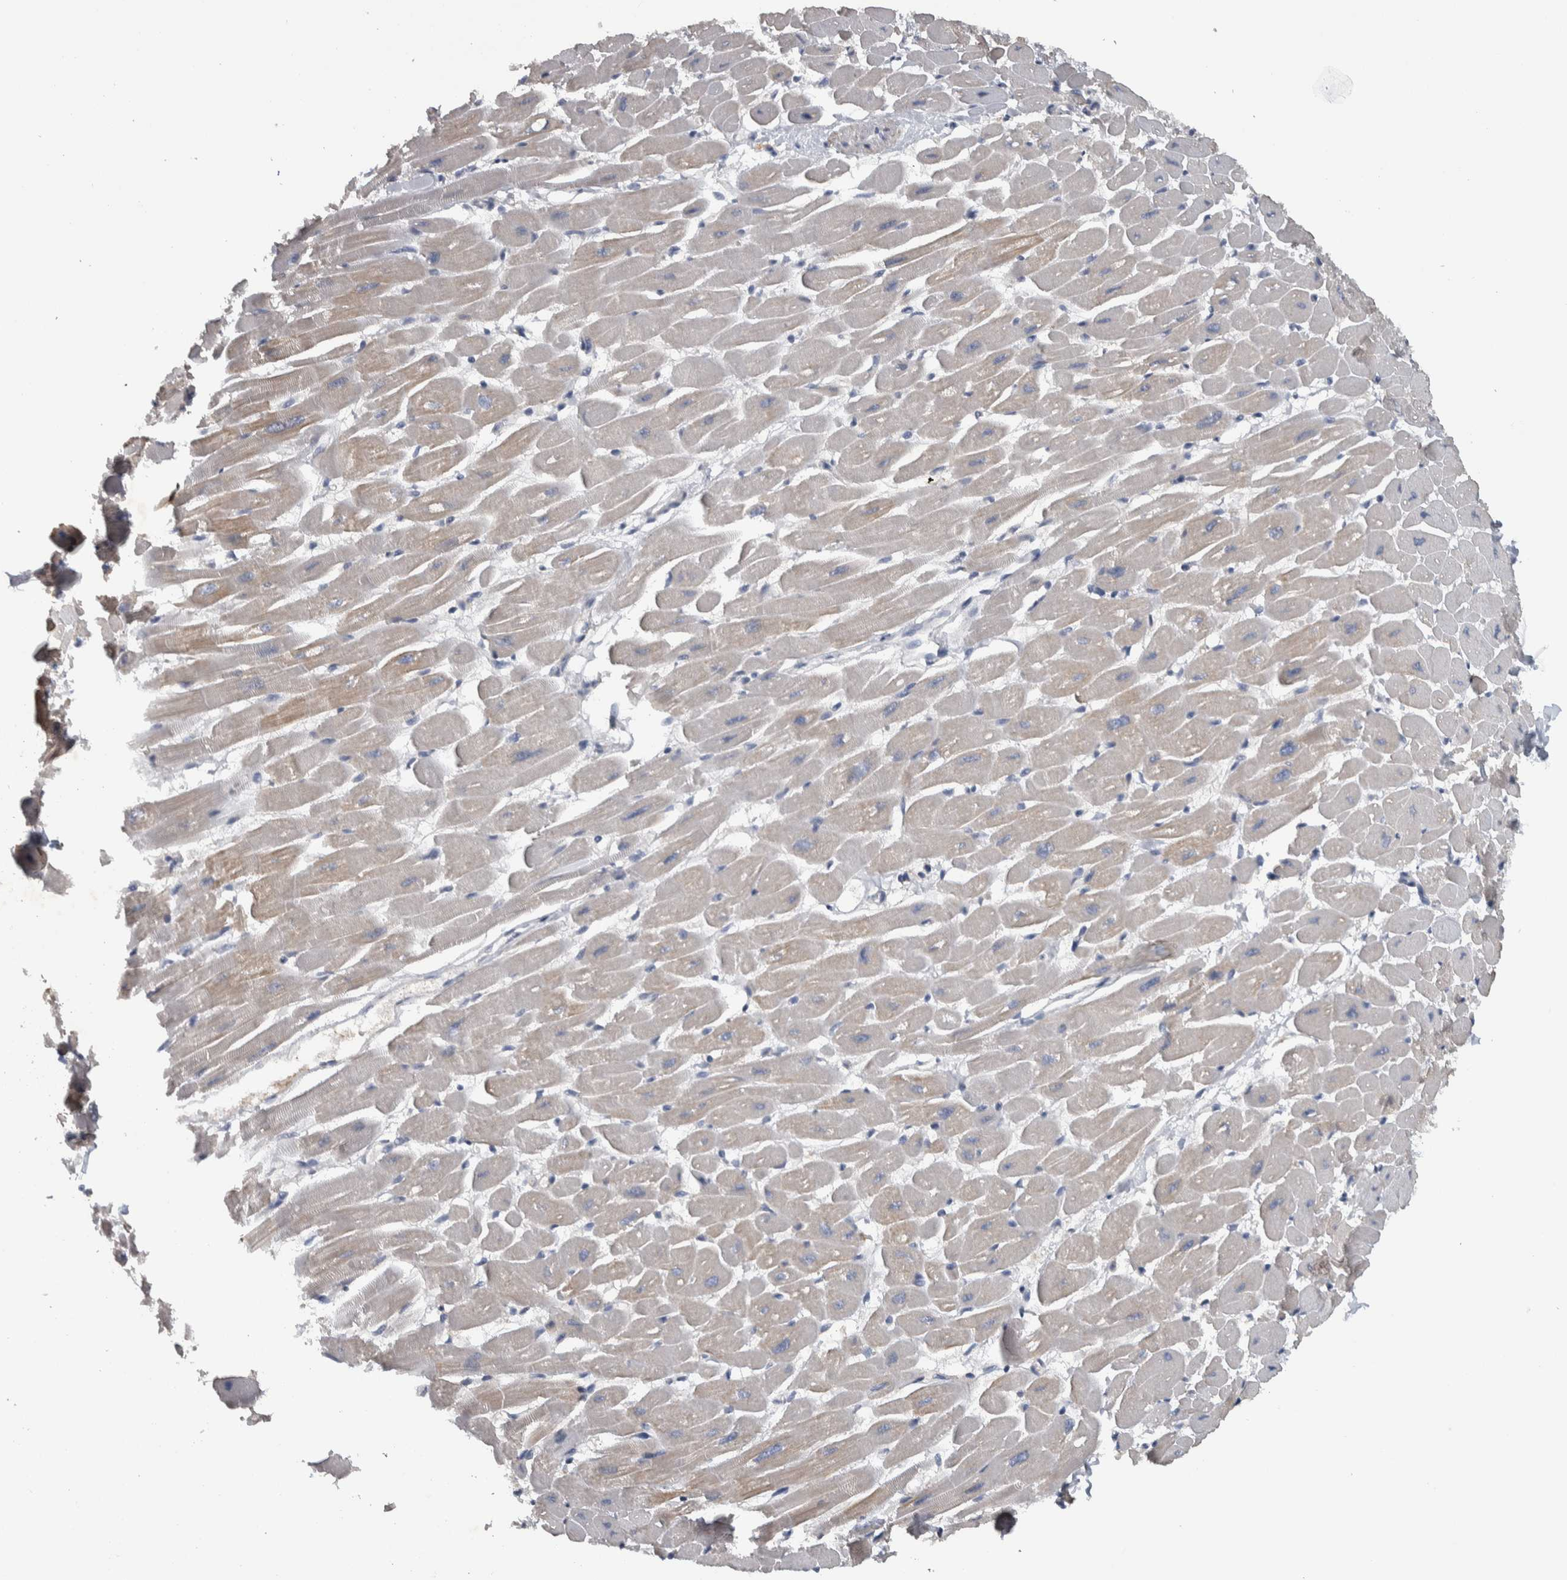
{"staining": {"intensity": "weak", "quantity": "25%-75%", "location": "cytoplasmic/membranous"}, "tissue": "heart muscle", "cell_type": "Cardiomyocytes", "image_type": "normal", "snomed": [{"axis": "morphology", "description": "Normal tissue, NOS"}, {"axis": "topography", "description": "Heart"}], "caption": "High-power microscopy captured an immunohistochemistry (IHC) photomicrograph of normal heart muscle, revealing weak cytoplasmic/membranous staining in approximately 25%-75% of cardiomyocytes.", "gene": "NT5C2", "patient": {"sex": "female", "age": 54}}